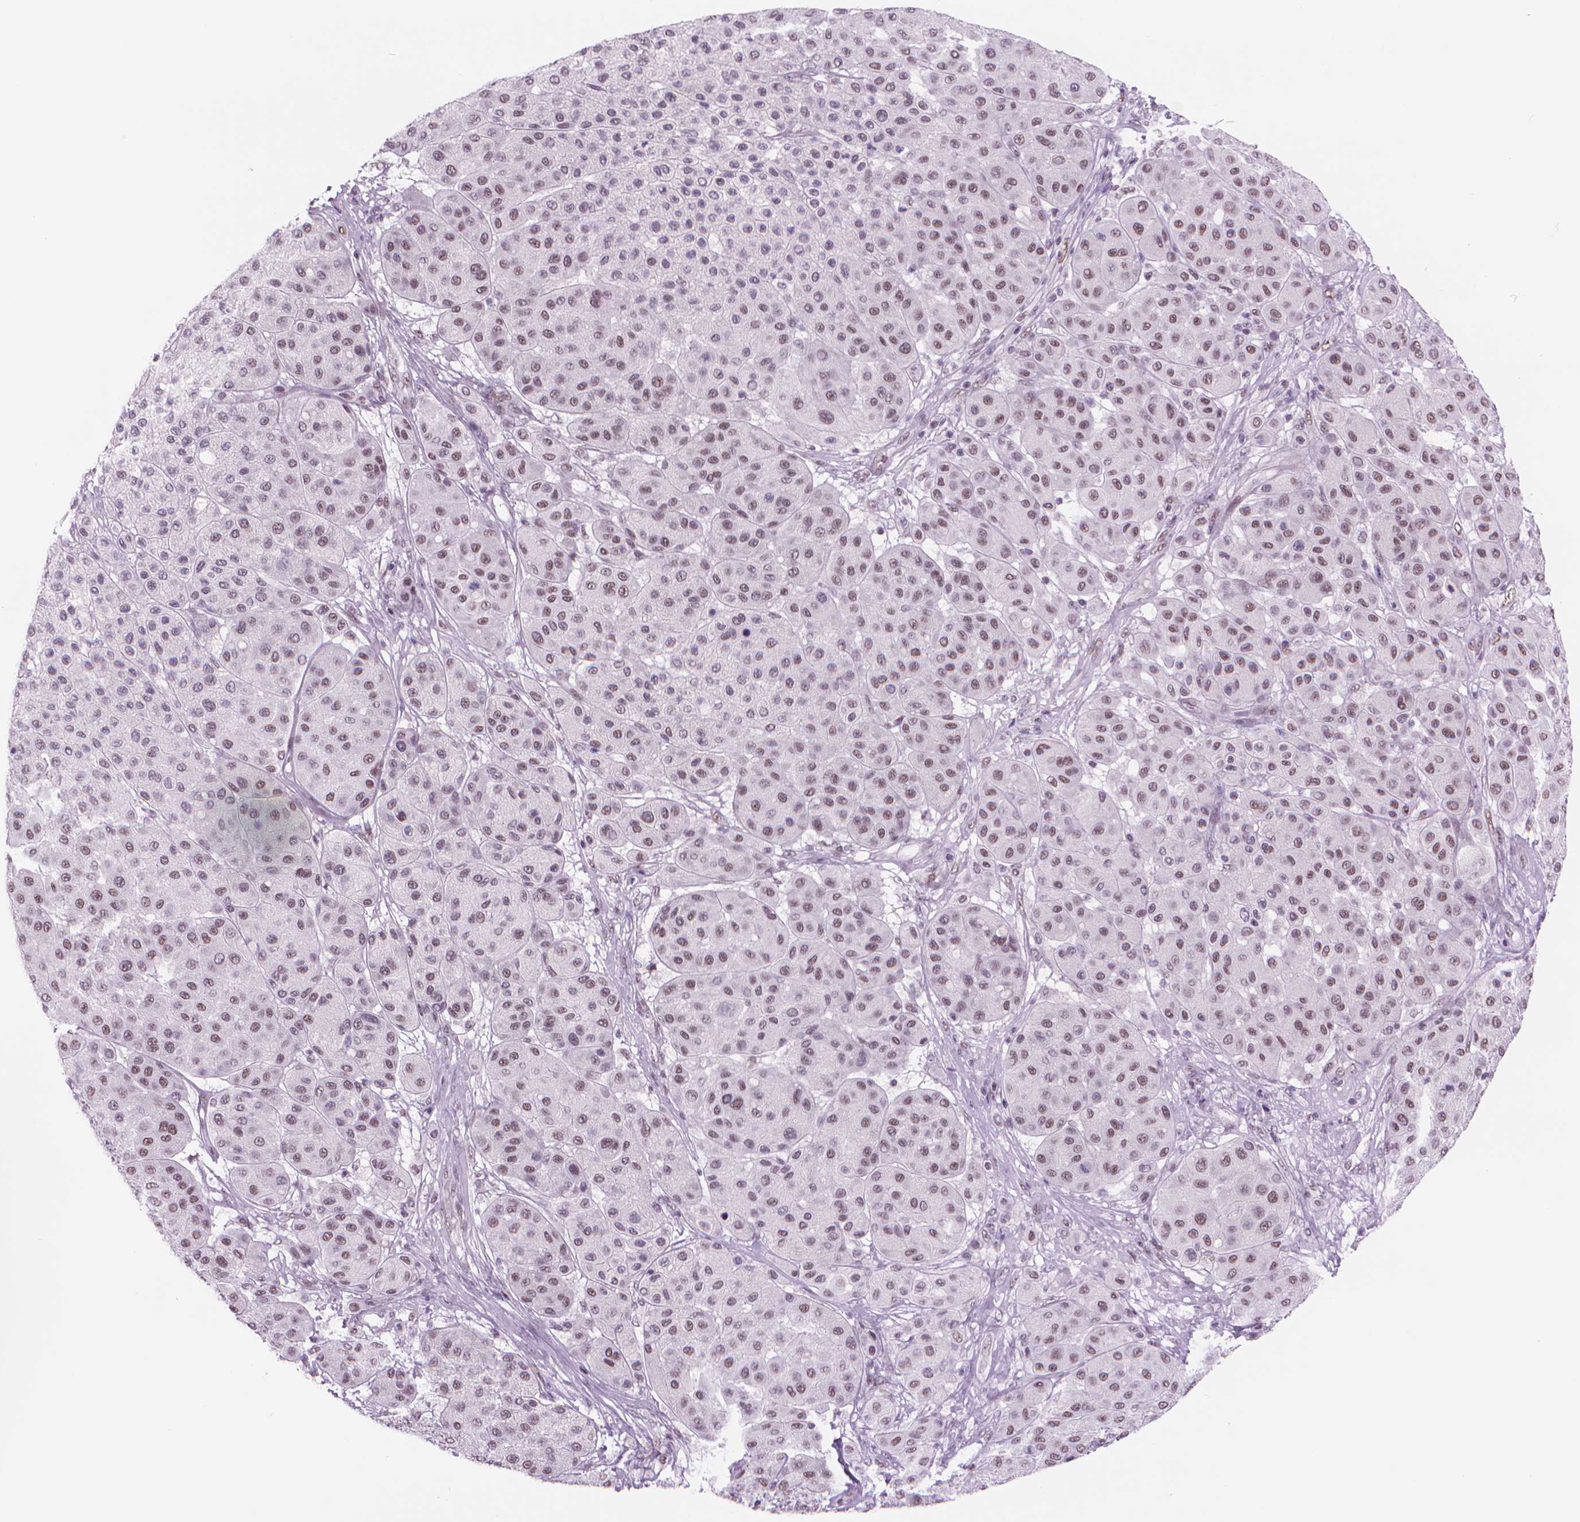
{"staining": {"intensity": "weak", "quantity": "25%-75%", "location": "nuclear"}, "tissue": "melanoma", "cell_type": "Tumor cells", "image_type": "cancer", "snomed": [{"axis": "morphology", "description": "Malignant melanoma, Metastatic site"}, {"axis": "topography", "description": "Smooth muscle"}], "caption": "Tumor cells demonstrate low levels of weak nuclear expression in approximately 25%-75% of cells in melanoma. The staining was performed using DAB, with brown indicating positive protein expression. Nuclei are stained blue with hematoxylin.", "gene": "POLR3D", "patient": {"sex": "male", "age": 41}}